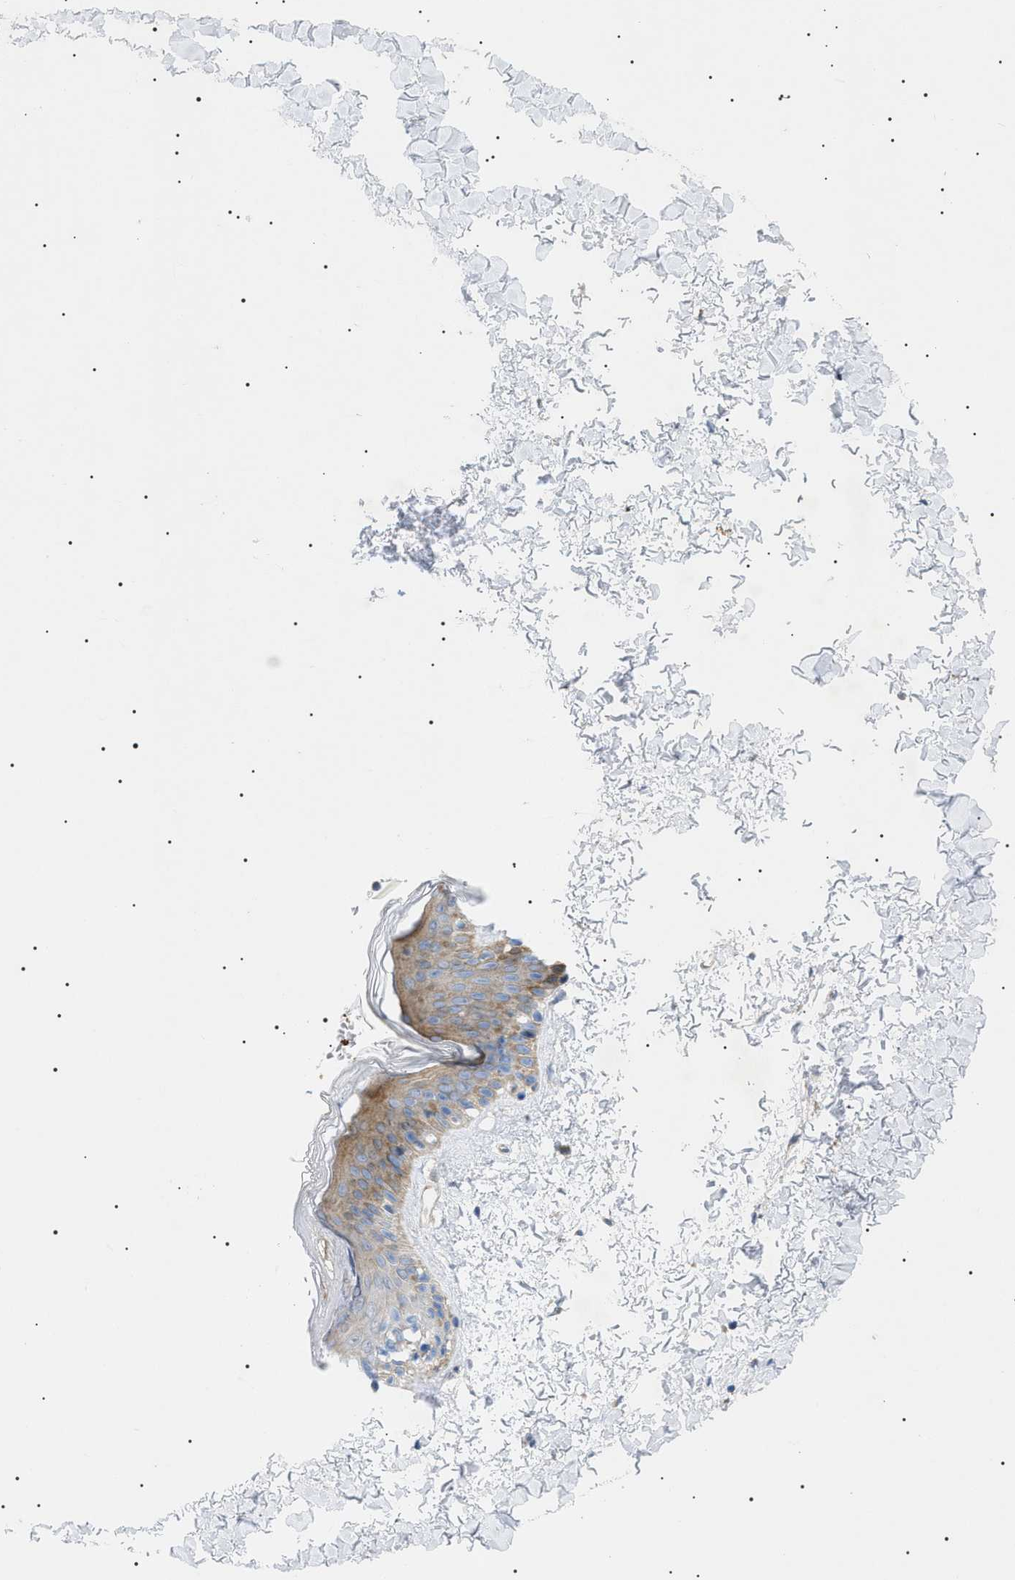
{"staining": {"intensity": "negative", "quantity": "none", "location": "none"}, "tissue": "skin", "cell_type": "Fibroblasts", "image_type": "normal", "snomed": [{"axis": "morphology", "description": "Normal tissue, NOS"}, {"axis": "topography", "description": "Skin"}], "caption": "The IHC photomicrograph has no significant expression in fibroblasts of skin. (DAB (3,3'-diaminobenzidine) IHC visualized using brightfield microscopy, high magnification).", "gene": "SFXN5", "patient": {"sex": "female", "age": 41}}